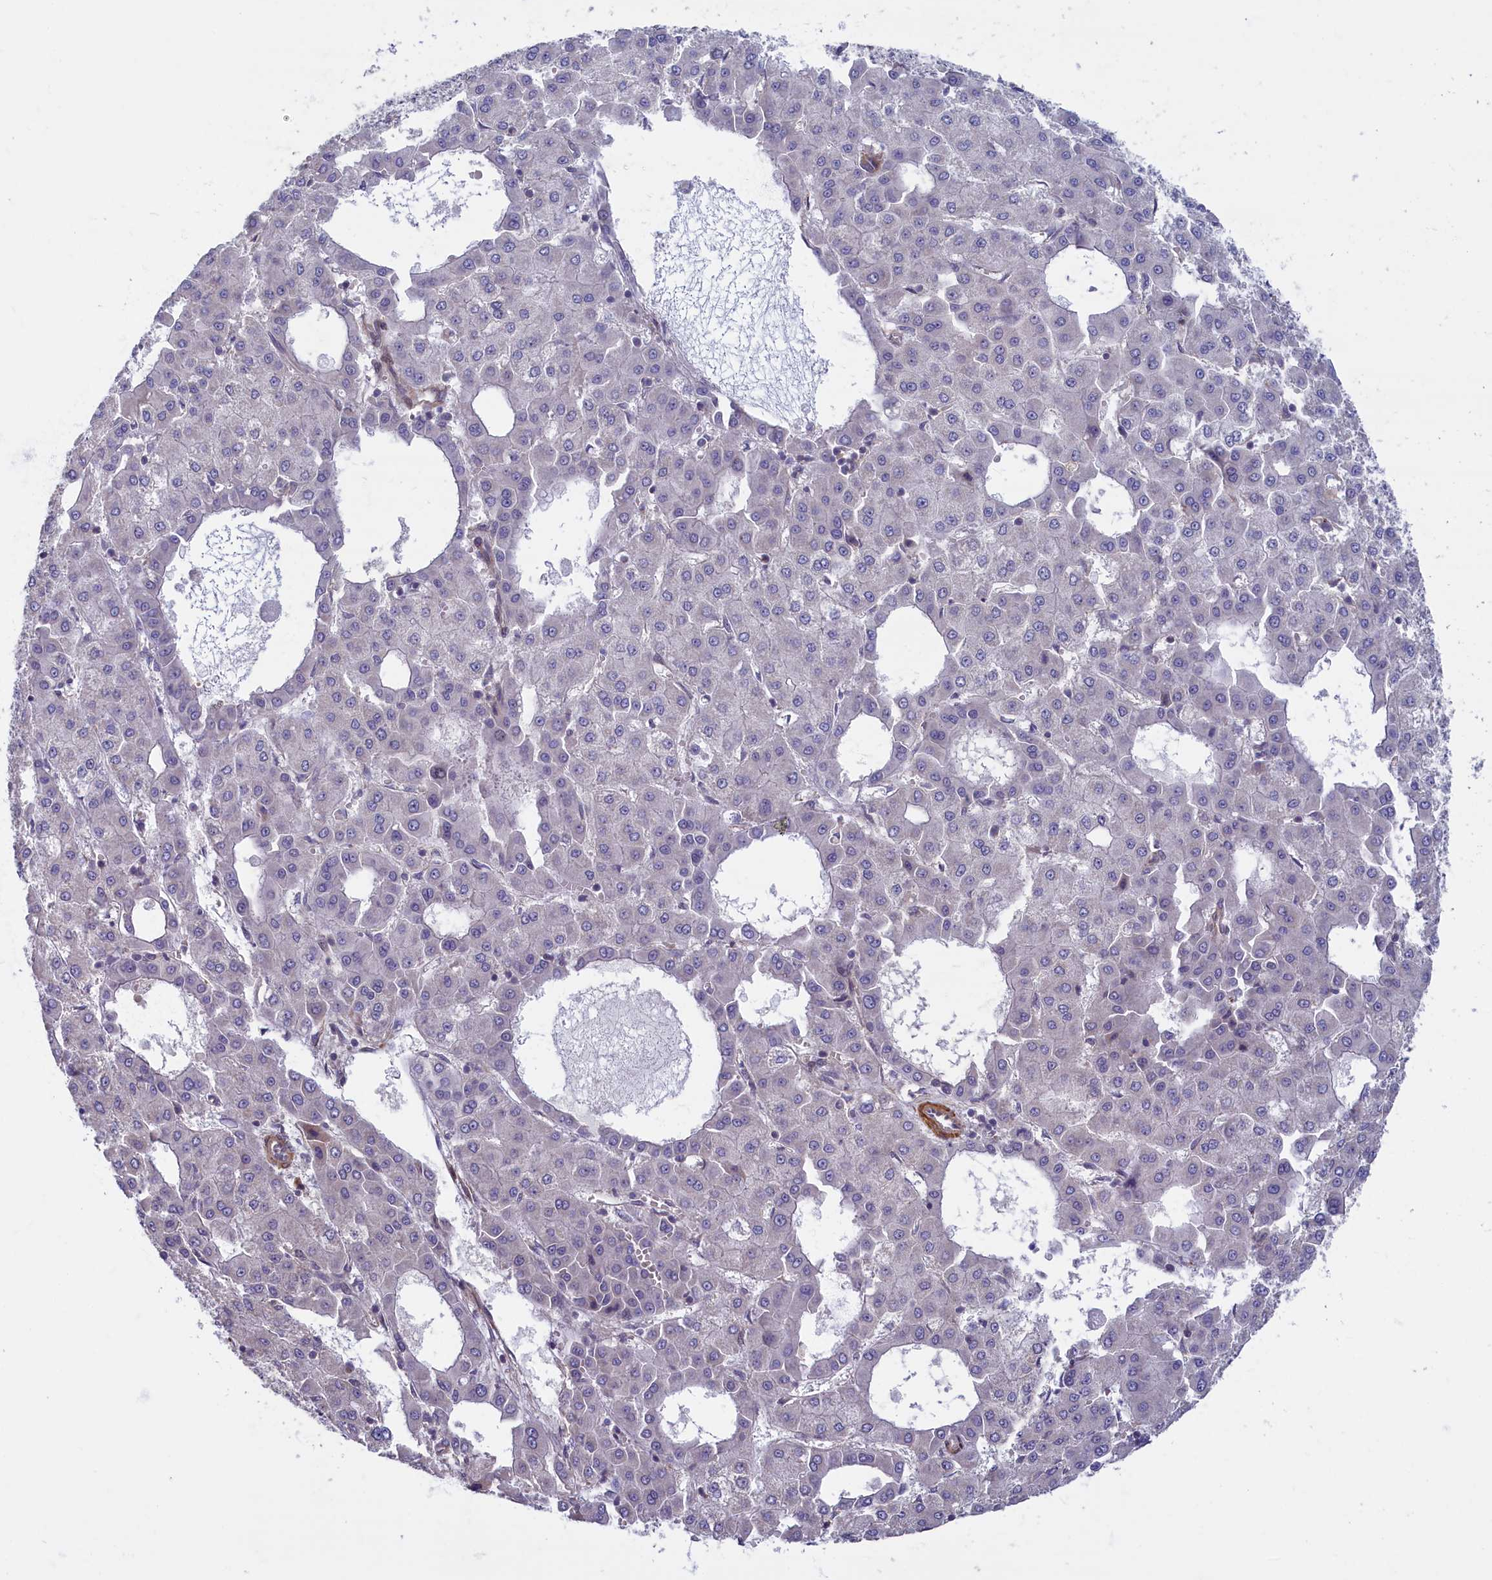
{"staining": {"intensity": "negative", "quantity": "none", "location": "none"}, "tissue": "liver cancer", "cell_type": "Tumor cells", "image_type": "cancer", "snomed": [{"axis": "morphology", "description": "Carcinoma, Hepatocellular, NOS"}, {"axis": "topography", "description": "Liver"}], "caption": "Image shows no protein positivity in tumor cells of liver cancer tissue.", "gene": "TRPM4", "patient": {"sex": "male", "age": 47}}